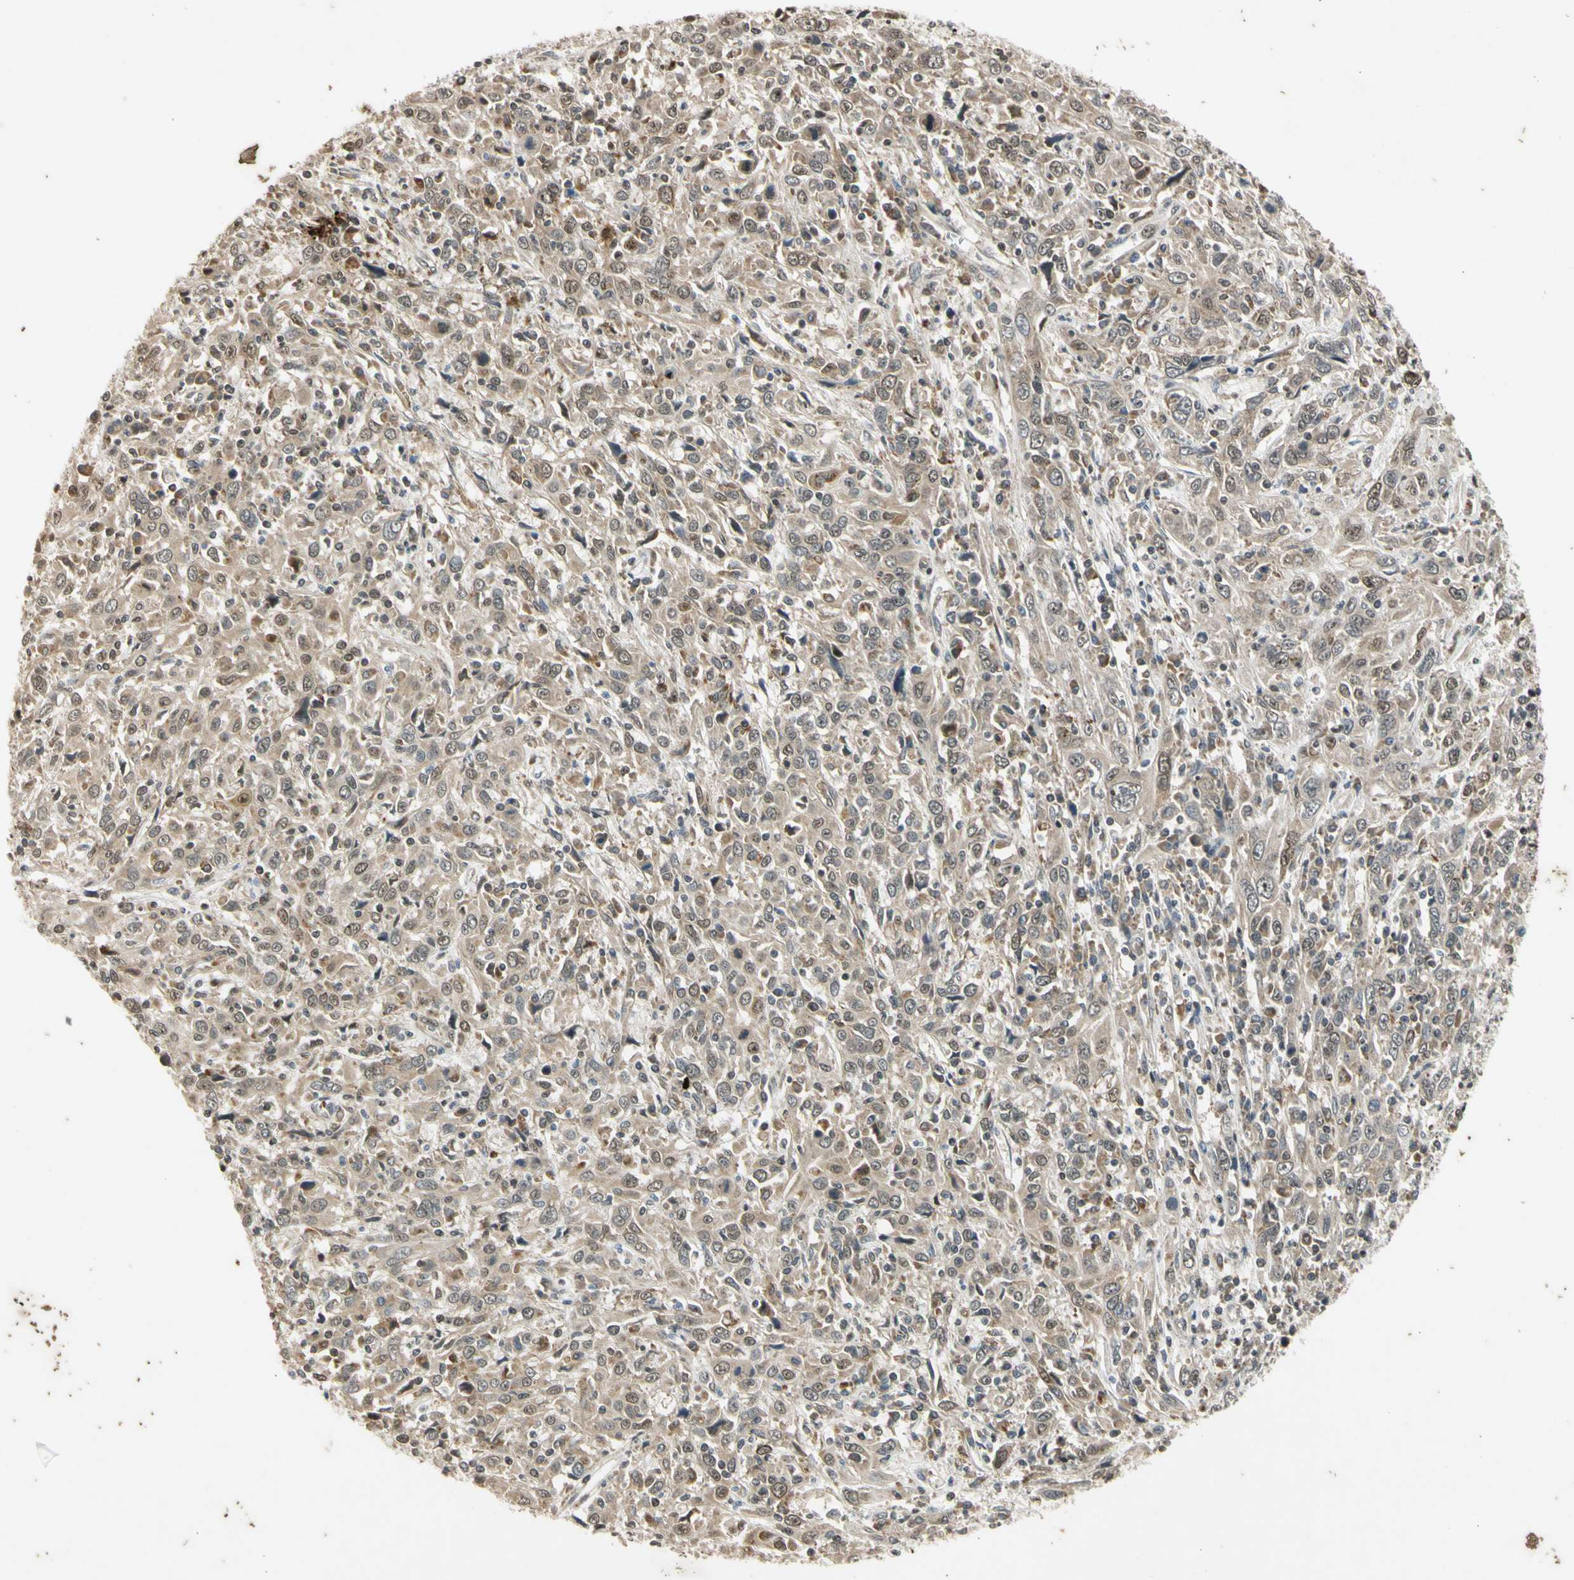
{"staining": {"intensity": "weak", "quantity": ">75%", "location": "cytoplasmic/membranous"}, "tissue": "cervical cancer", "cell_type": "Tumor cells", "image_type": "cancer", "snomed": [{"axis": "morphology", "description": "Squamous cell carcinoma, NOS"}, {"axis": "topography", "description": "Cervix"}], "caption": "Immunohistochemical staining of squamous cell carcinoma (cervical) reveals low levels of weak cytoplasmic/membranous protein positivity in about >75% of tumor cells. (IHC, brightfield microscopy, high magnification).", "gene": "EFNB2", "patient": {"sex": "female", "age": 46}}